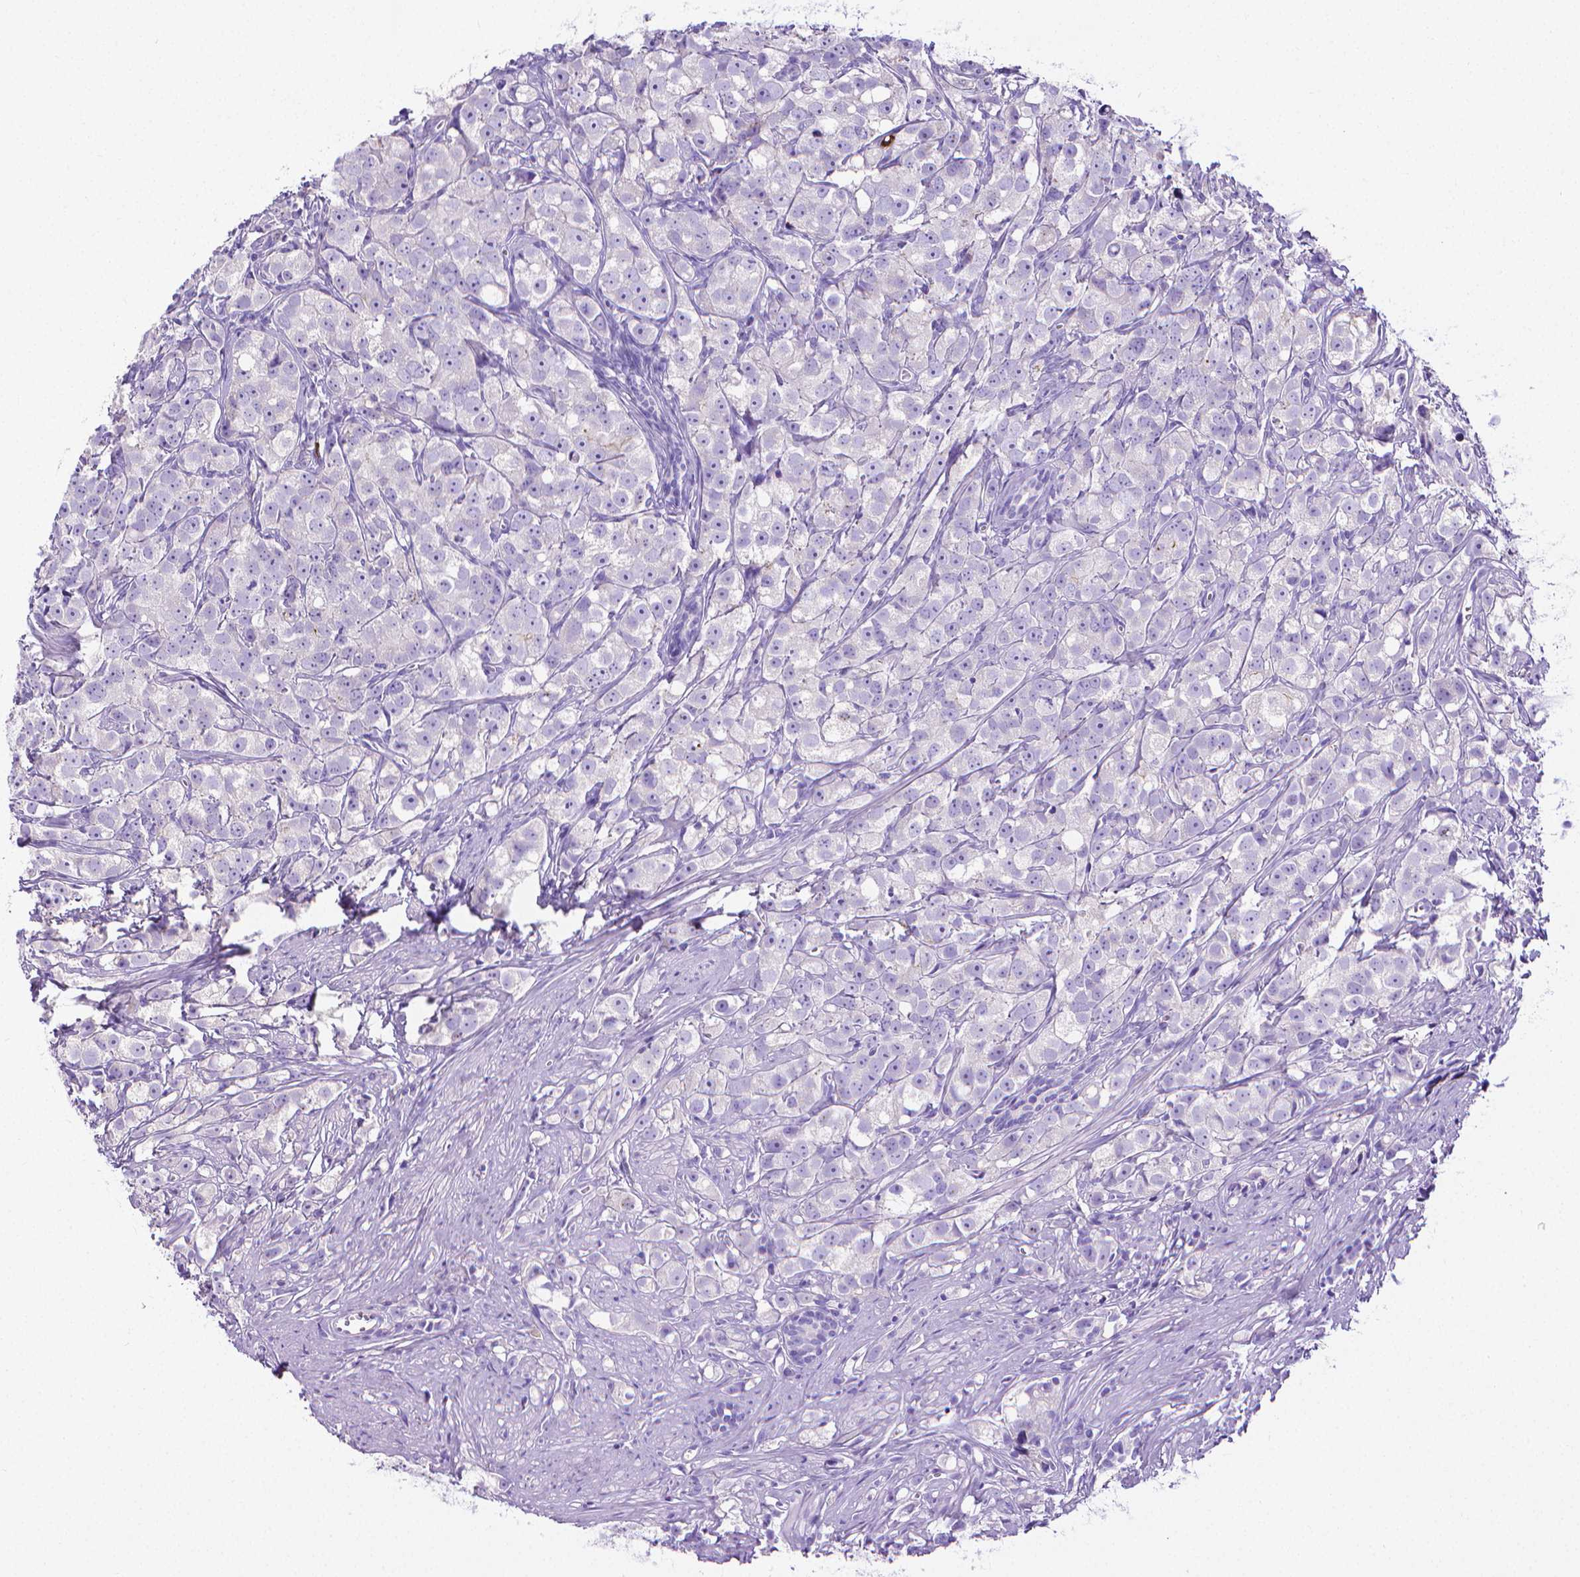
{"staining": {"intensity": "negative", "quantity": "none", "location": "none"}, "tissue": "prostate cancer", "cell_type": "Tumor cells", "image_type": "cancer", "snomed": [{"axis": "morphology", "description": "Adenocarcinoma, High grade"}, {"axis": "topography", "description": "Prostate"}], "caption": "This is an immunohistochemistry micrograph of human prostate cancer. There is no staining in tumor cells.", "gene": "MMP9", "patient": {"sex": "male", "age": 68}}